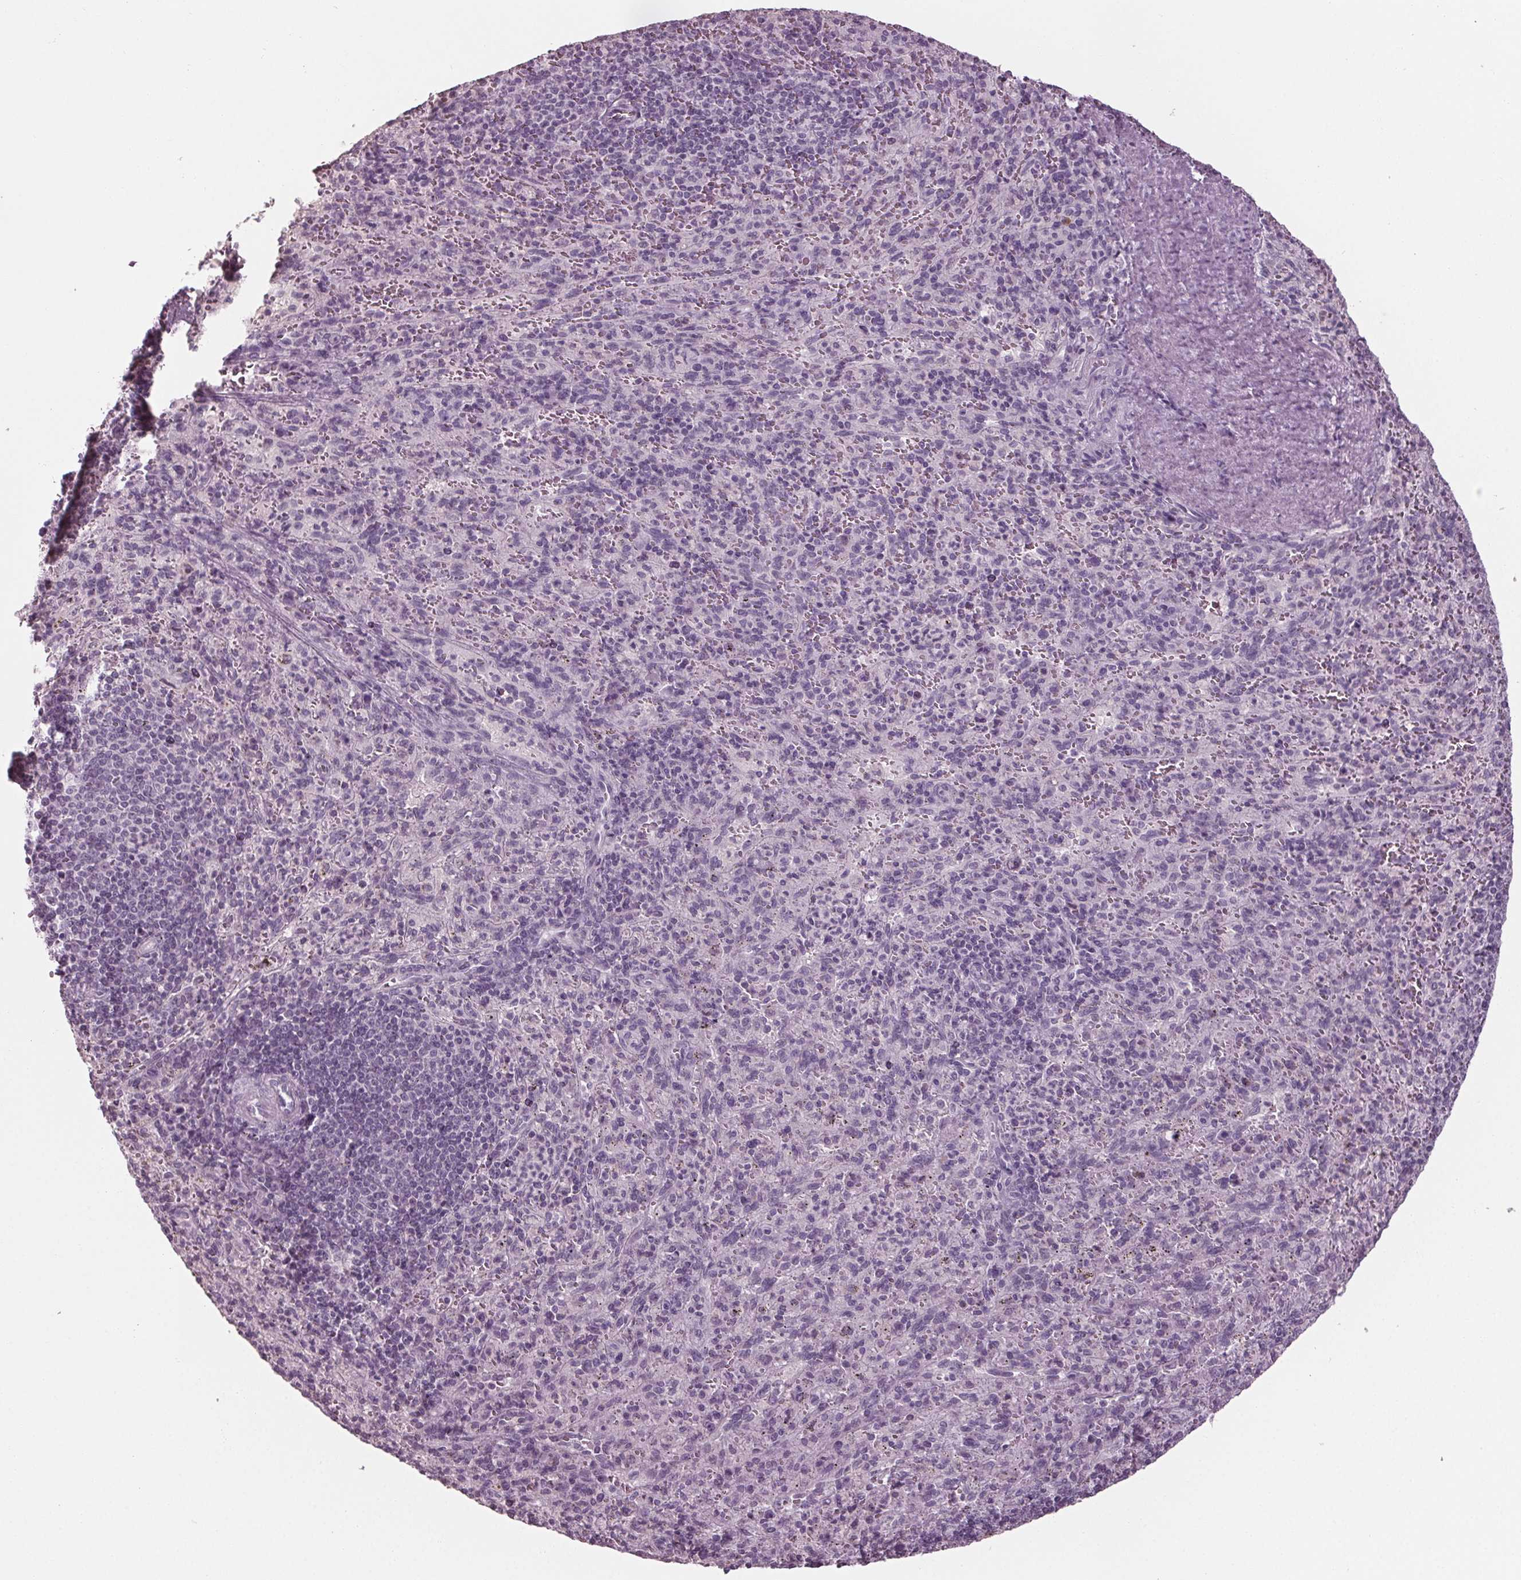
{"staining": {"intensity": "negative", "quantity": "none", "location": "none"}, "tissue": "spleen", "cell_type": "Cells in red pulp", "image_type": "normal", "snomed": [{"axis": "morphology", "description": "Normal tissue, NOS"}, {"axis": "topography", "description": "Spleen"}], "caption": "IHC histopathology image of normal spleen: spleen stained with DAB (3,3'-diaminobenzidine) reveals no significant protein positivity in cells in red pulp.", "gene": "TNNC2", "patient": {"sex": "male", "age": 57}}